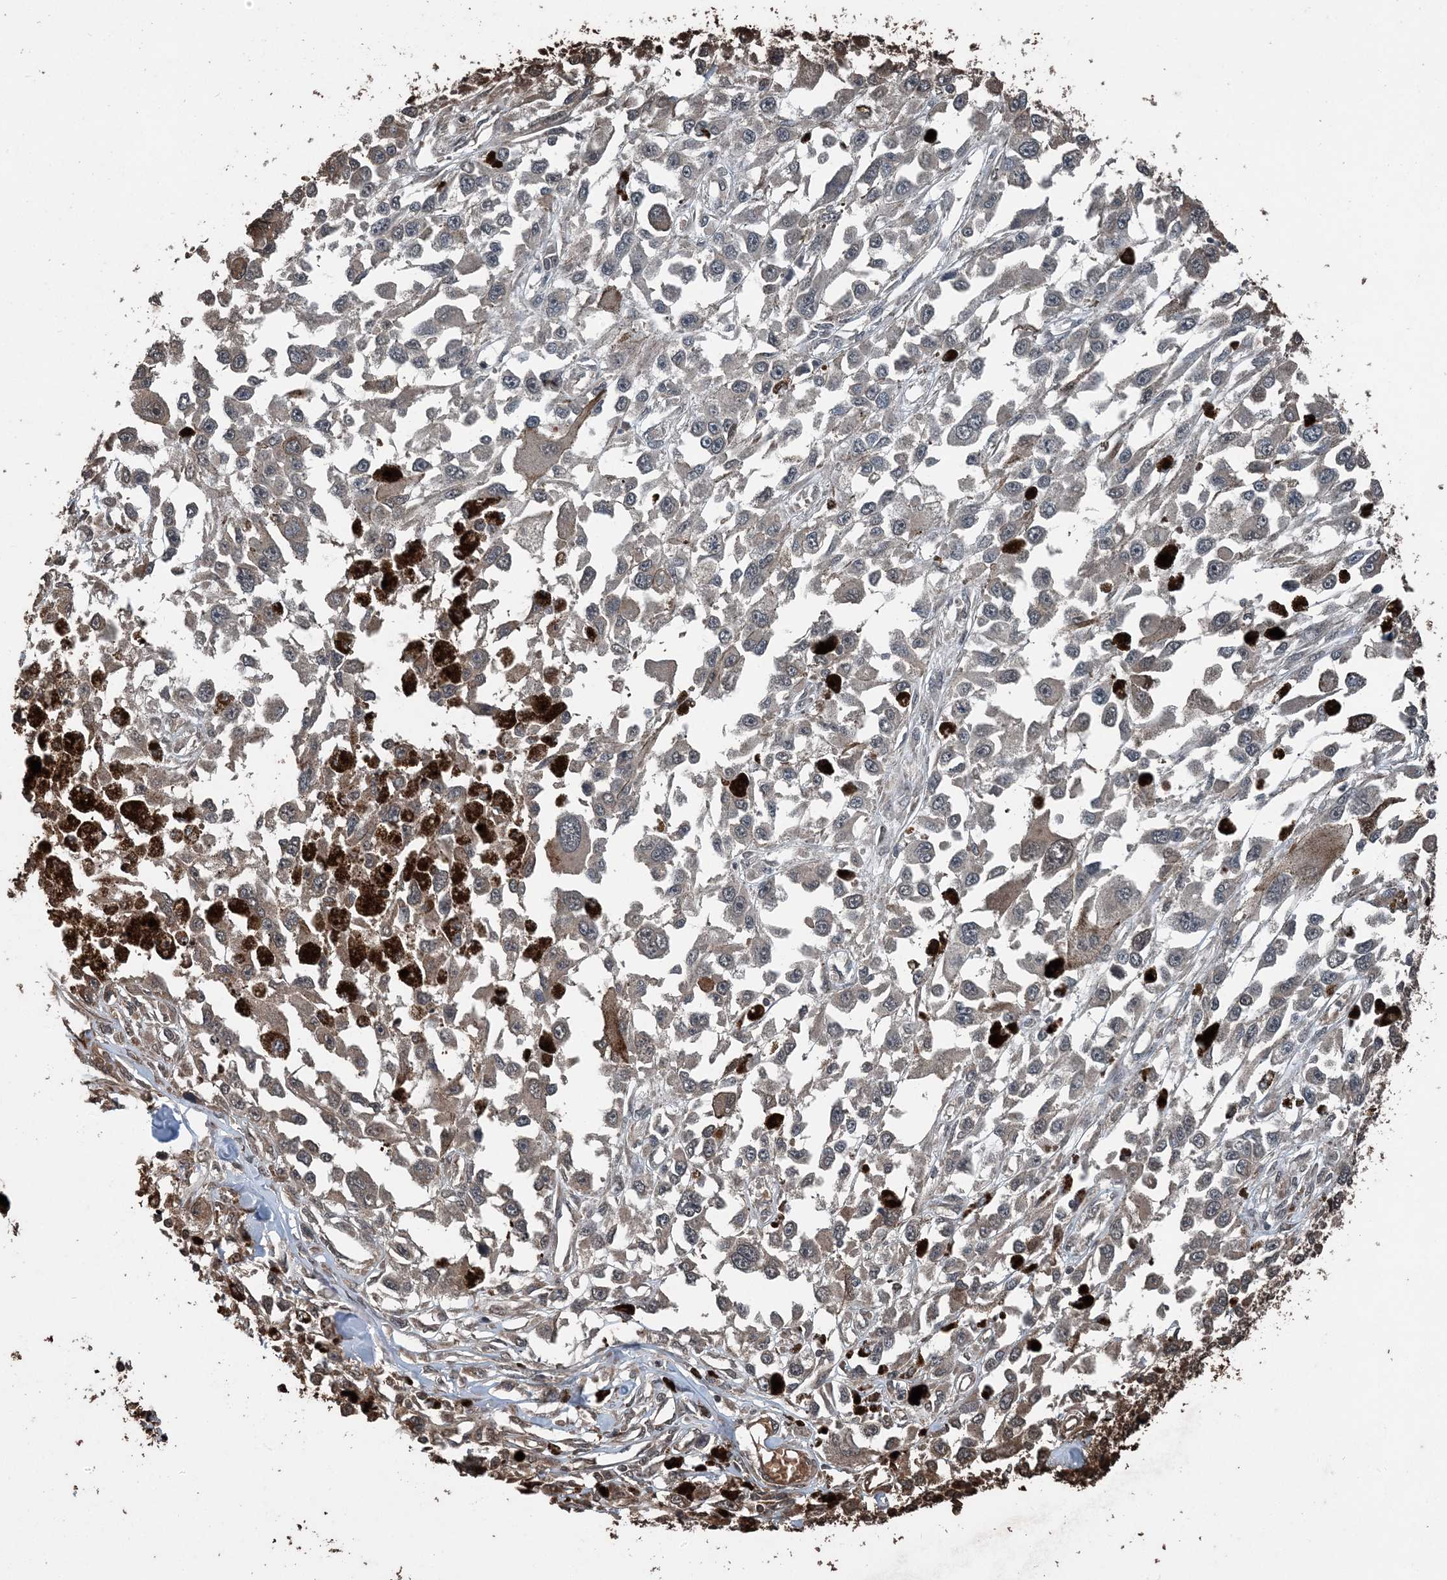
{"staining": {"intensity": "weak", "quantity": "<25%", "location": "cytoplasmic/membranous"}, "tissue": "melanoma", "cell_type": "Tumor cells", "image_type": "cancer", "snomed": [{"axis": "morphology", "description": "Malignant melanoma, Metastatic site"}, {"axis": "topography", "description": "Lymph node"}], "caption": "An immunohistochemistry photomicrograph of malignant melanoma (metastatic site) is shown. There is no staining in tumor cells of malignant melanoma (metastatic site).", "gene": "CFL1", "patient": {"sex": "male", "age": 59}}